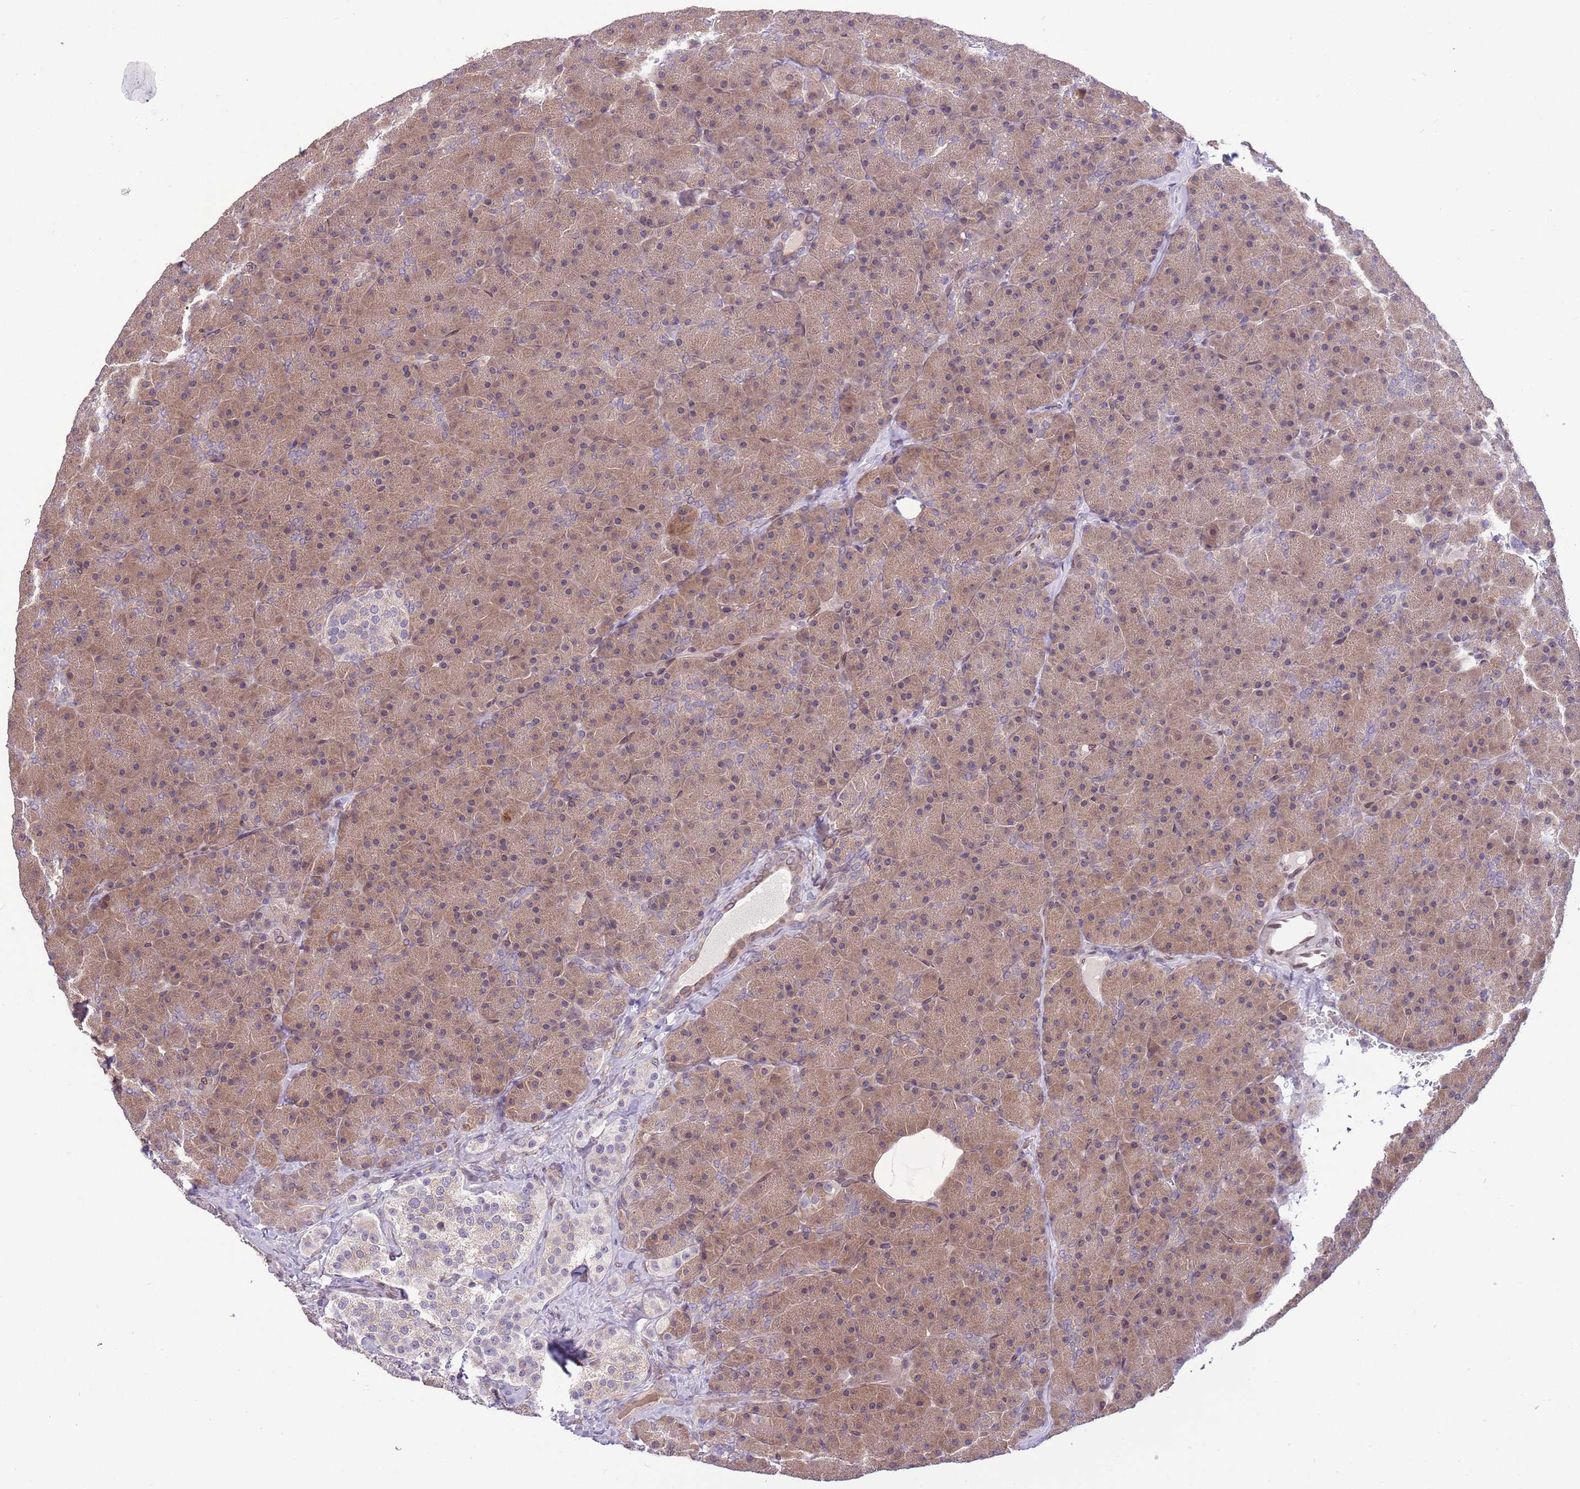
{"staining": {"intensity": "moderate", "quantity": ">75%", "location": "cytoplasmic/membranous"}, "tissue": "pancreas", "cell_type": "Exocrine glandular cells", "image_type": "normal", "snomed": [{"axis": "morphology", "description": "Normal tissue, NOS"}, {"axis": "topography", "description": "Pancreas"}], "caption": "Immunohistochemical staining of benign pancreas shows medium levels of moderate cytoplasmic/membranous positivity in approximately >75% of exocrine glandular cells.", "gene": "ZNF665", "patient": {"sex": "male", "age": 36}}